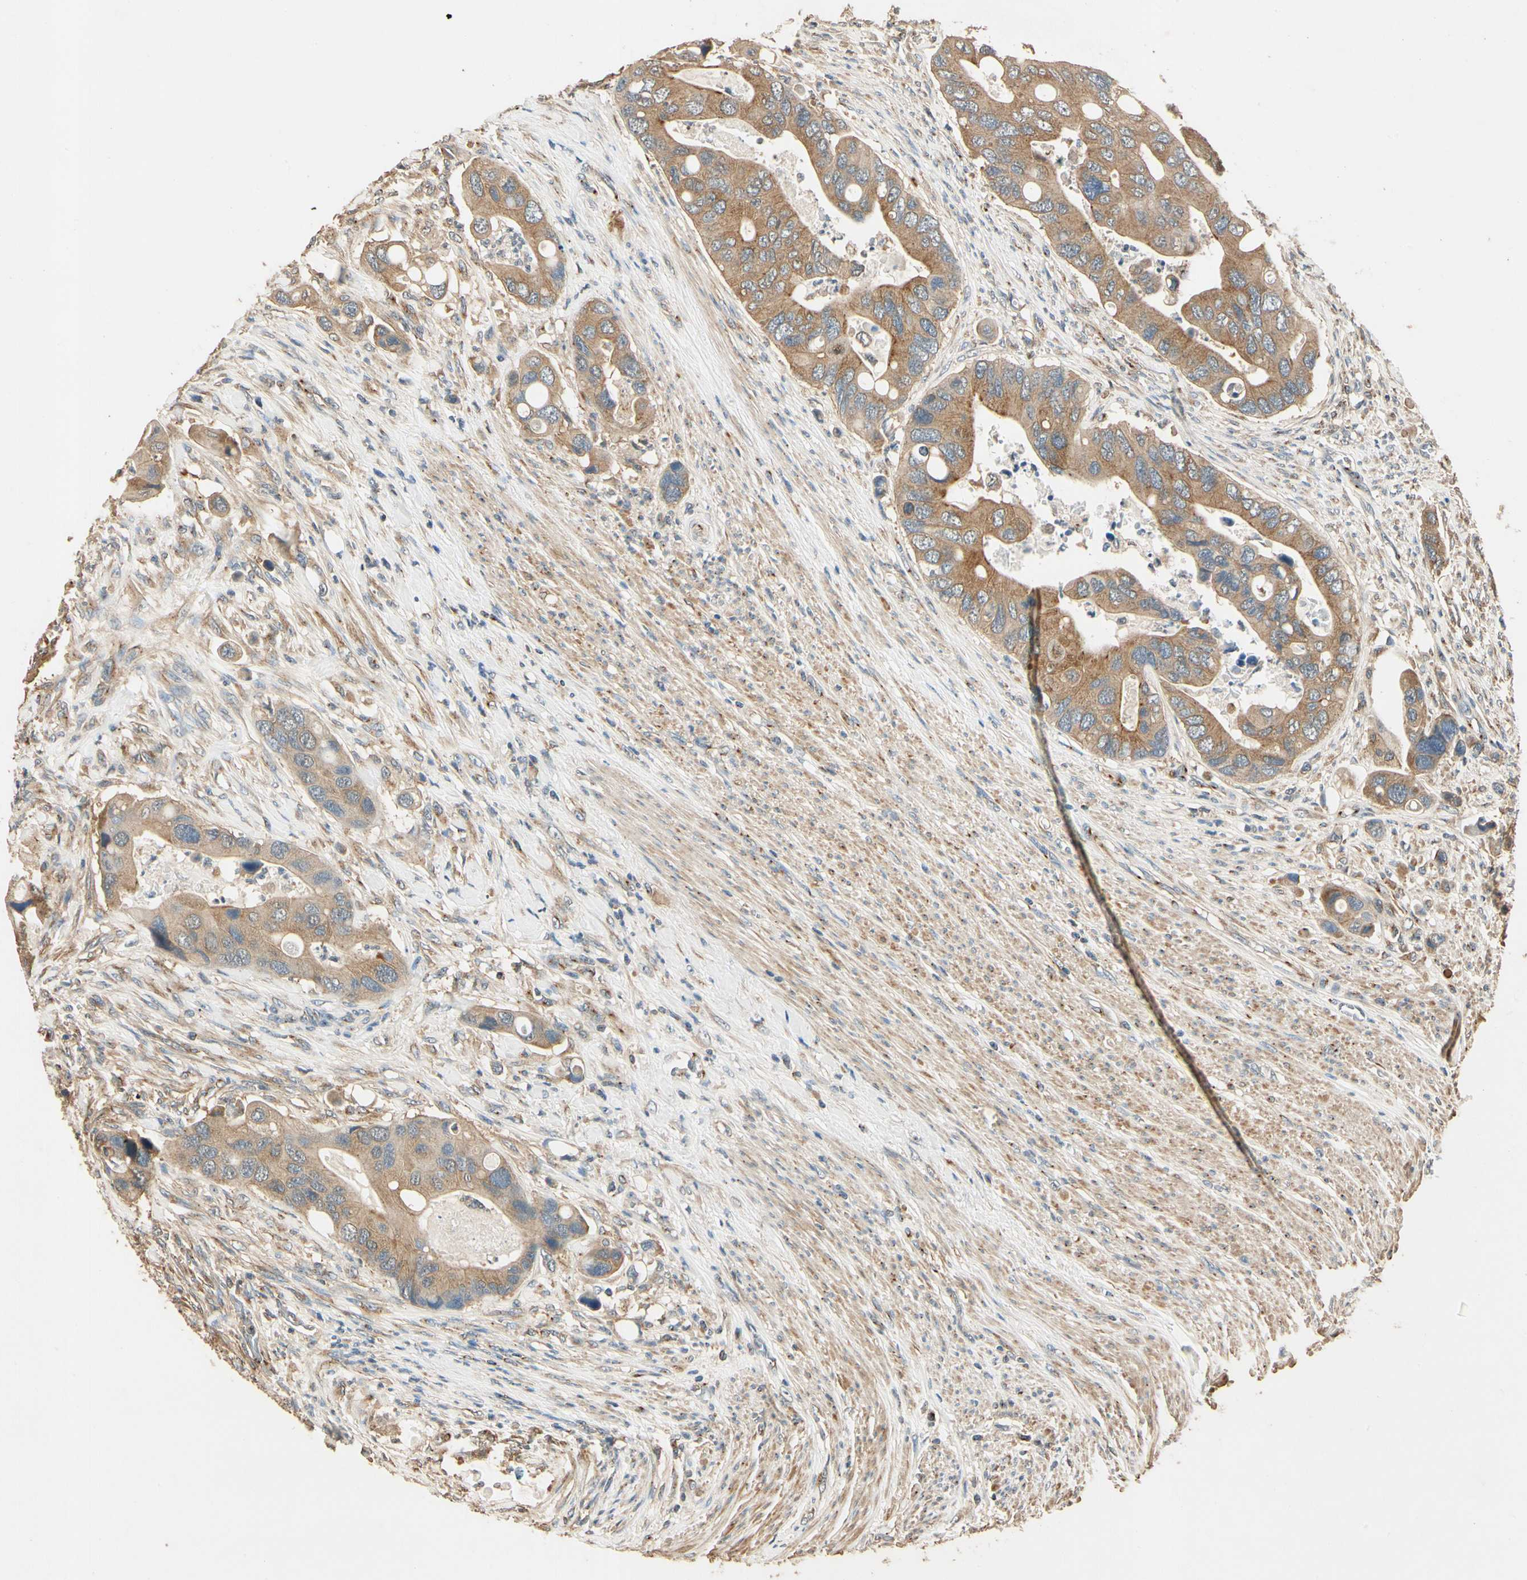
{"staining": {"intensity": "moderate", "quantity": ">75%", "location": "cytoplasmic/membranous"}, "tissue": "colorectal cancer", "cell_type": "Tumor cells", "image_type": "cancer", "snomed": [{"axis": "morphology", "description": "Adenocarcinoma, NOS"}, {"axis": "topography", "description": "Rectum"}], "caption": "High-magnification brightfield microscopy of colorectal cancer stained with DAB (3,3'-diaminobenzidine) (brown) and counterstained with hematoxylin (blue). tumor cells exhibit moderate cytoplasmic/membranous positivity is seen in about>75% of cells.", "gene": "AKAP9", "patient": {"sex": "female", "age": 57}}